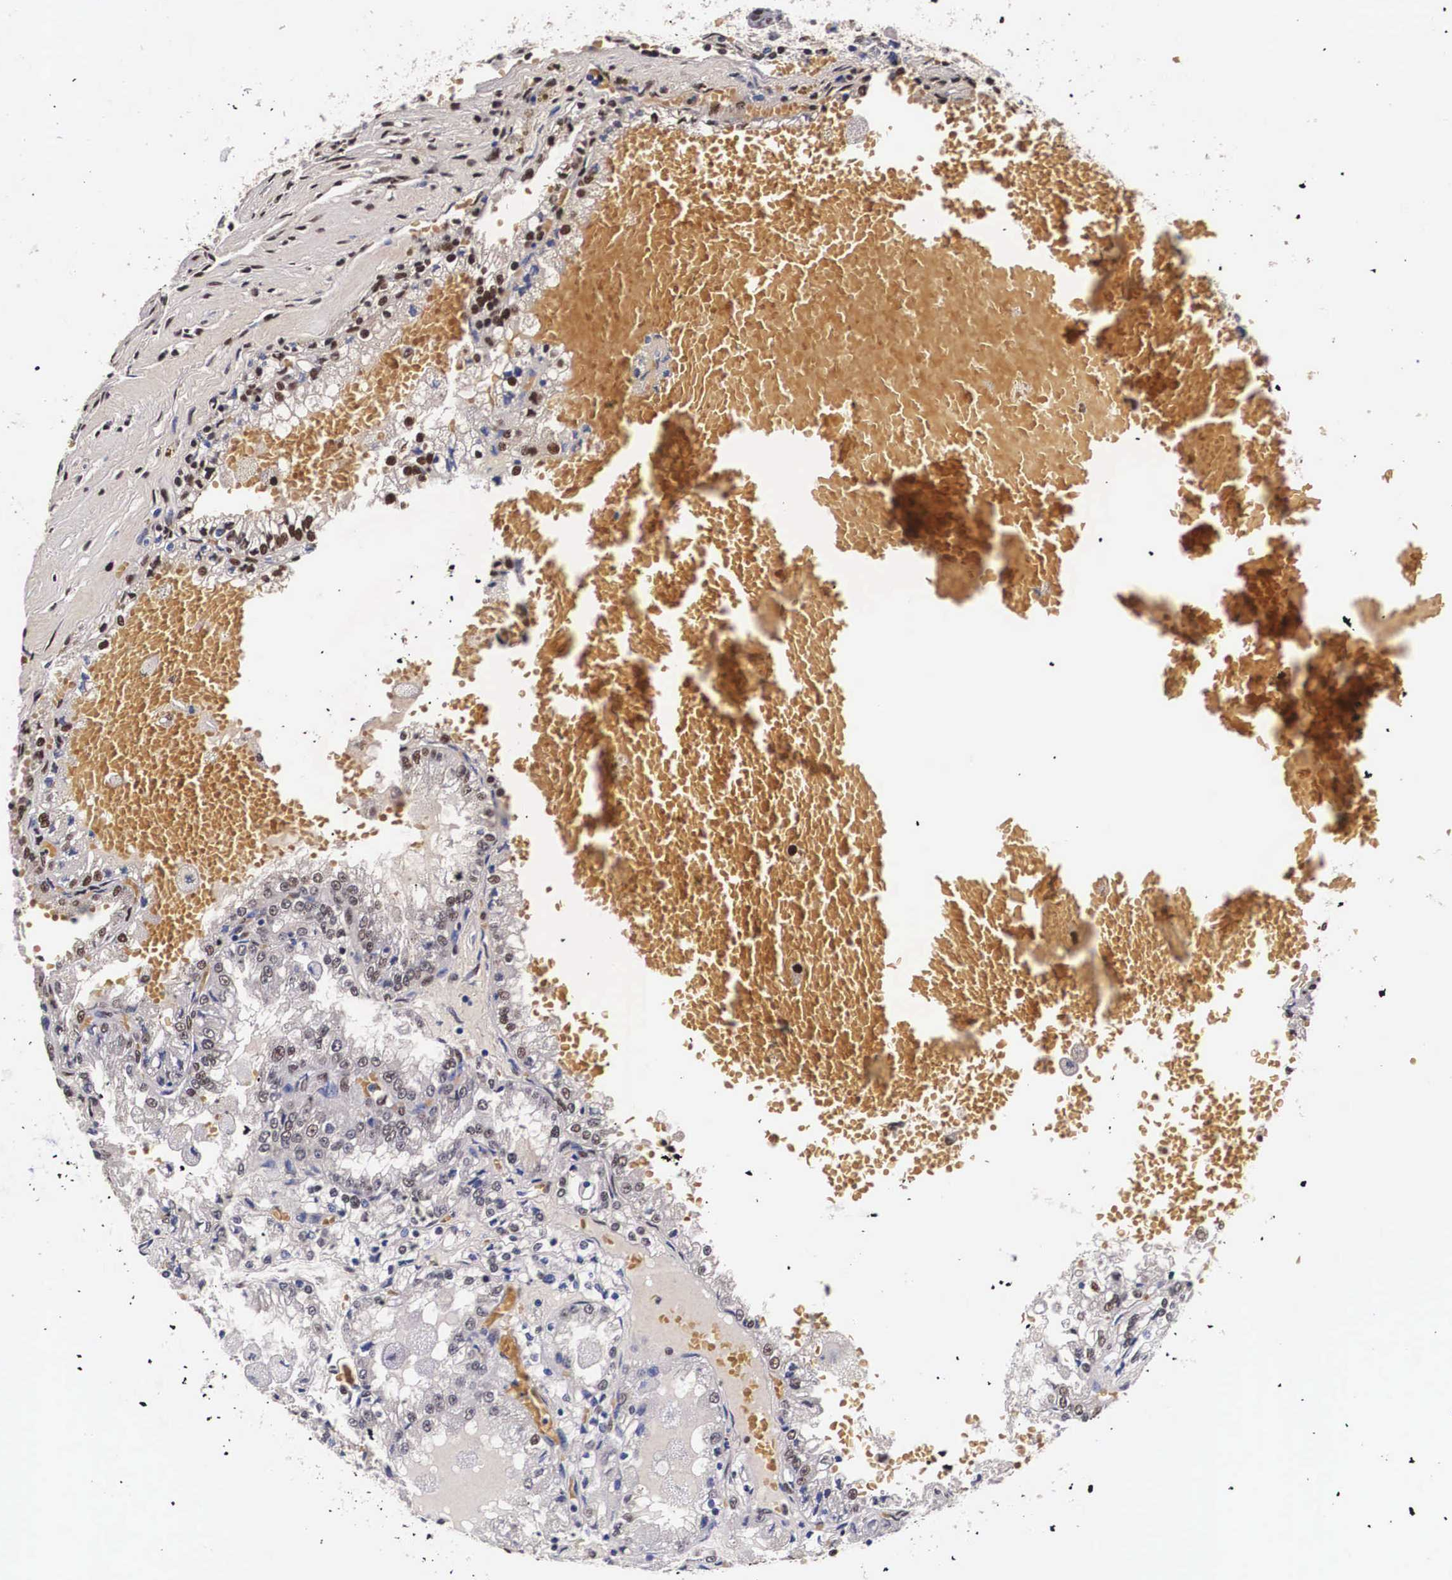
{"staining": {"intensity": "weak", "quantity": "25%-75%", "location": "nuclear"}, "tissue": "renal cancer", "cell_type": "Tumor cells", "image_type": "cancer", "snomed": [{"axis": "morphology", "description": "Adenocarcinoma, NOS"}, {"axis": "topography", "description": "Kidney"}], "caption": "Immunohistochemistry (IHC) of renal cancer (adenocarcinoma) demonstrates low levels of weak nuclear staining in approximately 25%-75% of tumor cells. Nuclei are stained in blue.", "gene": "PABPN1", "patient": {"sex": "female", "age": 56}}